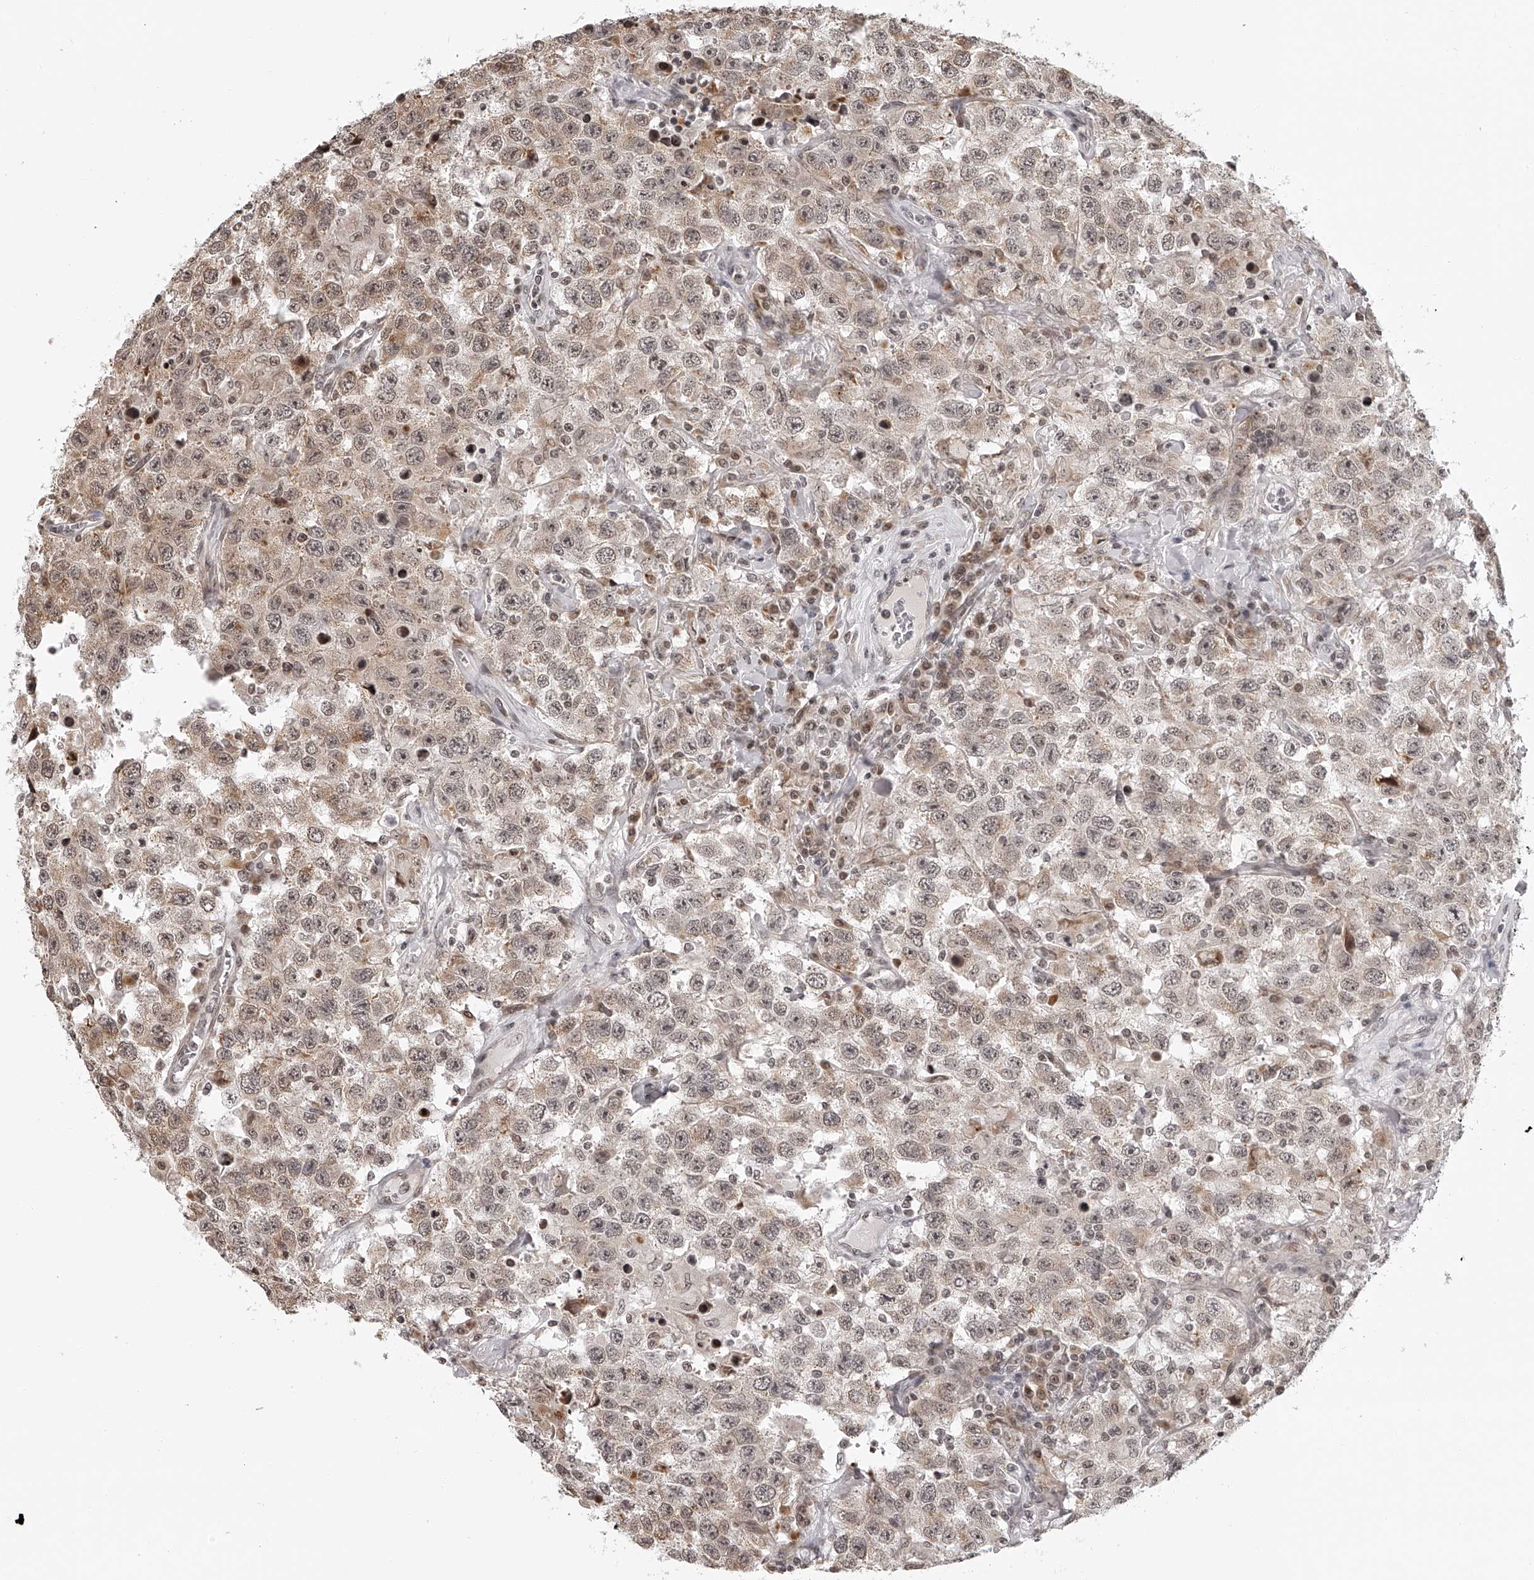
{"staining": {"intensity": "moderate", "quantity": ">75%", "location": "cytoplasmic/membranous,nuclear"}, "tissue": "testis cancer", "cell_type": "Tumor cells", "image_type": "cancer", "snomed": [{"axis": "morphology", "description": "Seminoma, NOS"}, {"axis": "topography", "description": "Testis"}], "caption": "A brown stain highlights moderate cytoplasmic/membranous and nuclear positivity of a protein in testis cancer tumor cells.", "gene": "ODF2L", "patient": {"sex": "male", "age": 41}}